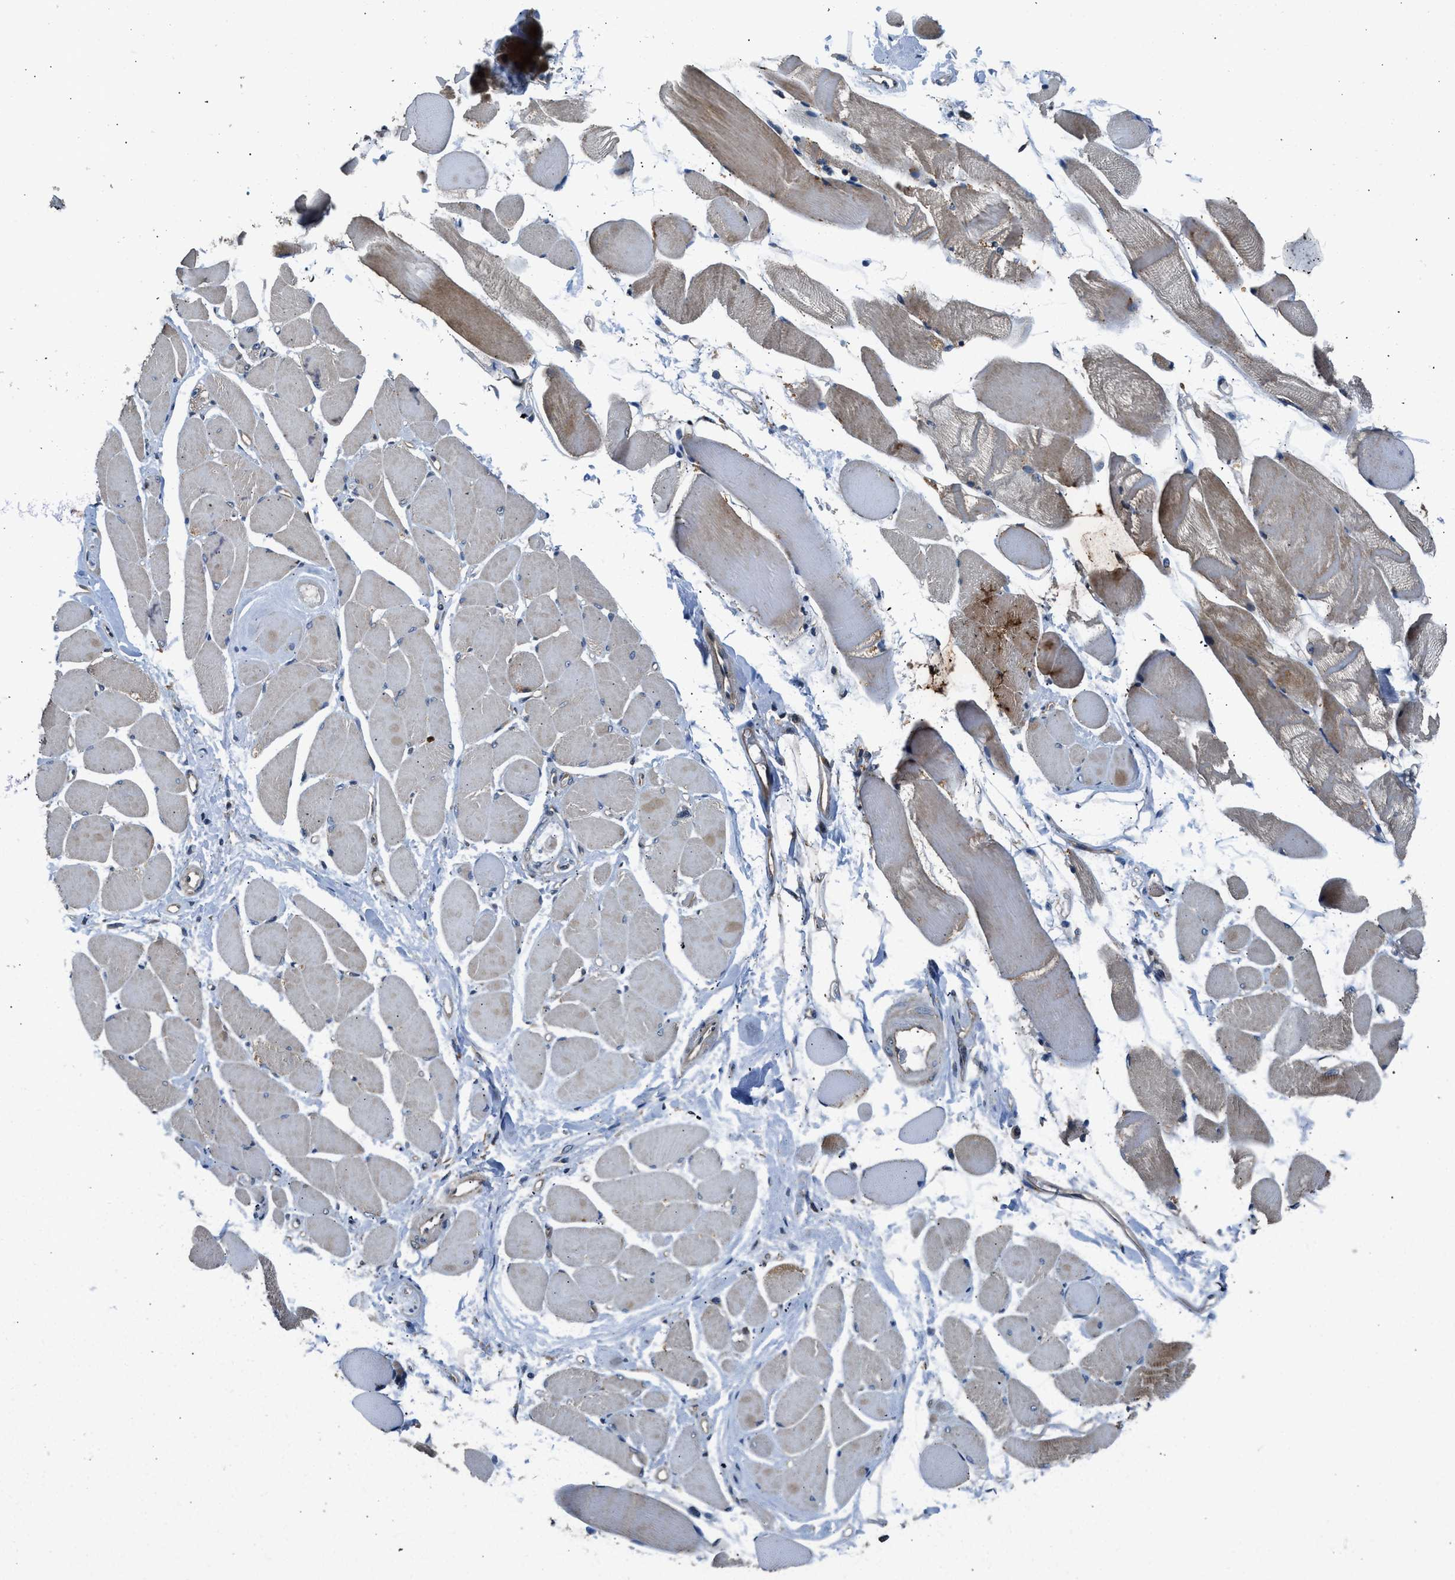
{"staining": {"intensity": "moderate", "quantity": "25%-75%", "location": "cytoplasmic/membranous"}, "tissue": "skeletal muscle", "cell_type": "Myocytes", "image_type": "normal", "snomed": [{"axis": "morphology", "description": "Normal tissue, NOS"}, {"axis": "topography", "description": "Skeletal muscle"}, {"axis": "topography", "description": "Peripheral nerve tissue"}], "caption": "IHC (DAB (3,3'-diaminobenzidine)) staining of benign skeletal muscle demonstrates moderate cytoplasmic/membranous protein positivity in approximately 25%-75% of myocytes.", "gene": "IL3RA", "patient": {"sex": "female", "age": 84}}